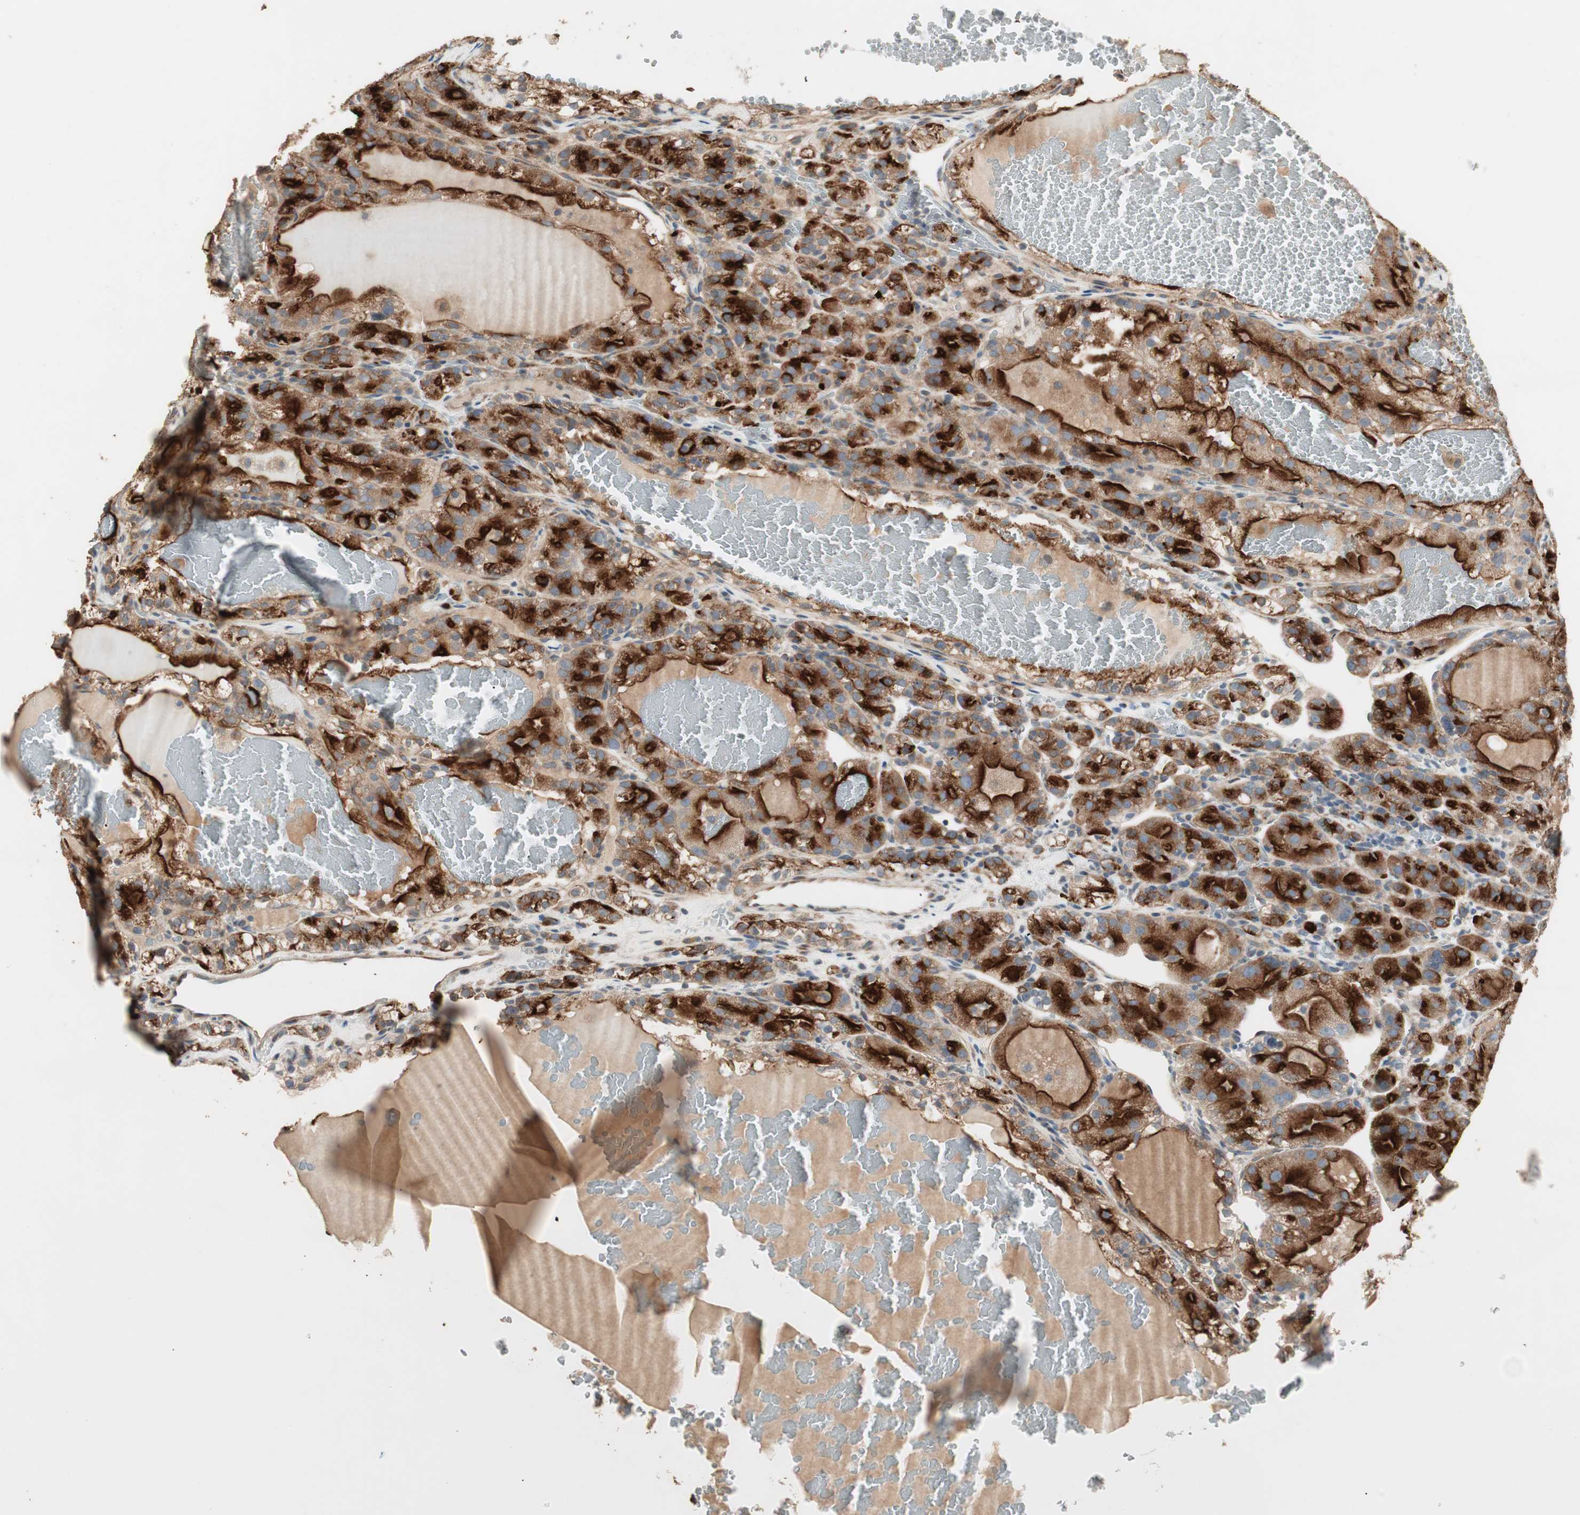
{"staining": {"intensity": "strong", "quantity": ">75%", "location": "cytoplasmic/membranous"}, "tissue": "renal cancer", "cell_type": "Tumor cells", "image_type": "cancer", "snomed": [{"axis": "morphology", "description": "Normal tissue, NOS"}, {"axis": "morphology", "description": "Adenocarcinoma, NOS"}, {"axis": "topography", "description": "Kidney"}], "caption": "Tumor cells reveal high levels of strong cytoplasmic/membranous staining in about >75% of cells in adenocarcinoma (renal).", "gene": "RARRES1", "patient": {"sex": "male", "age": 61}}